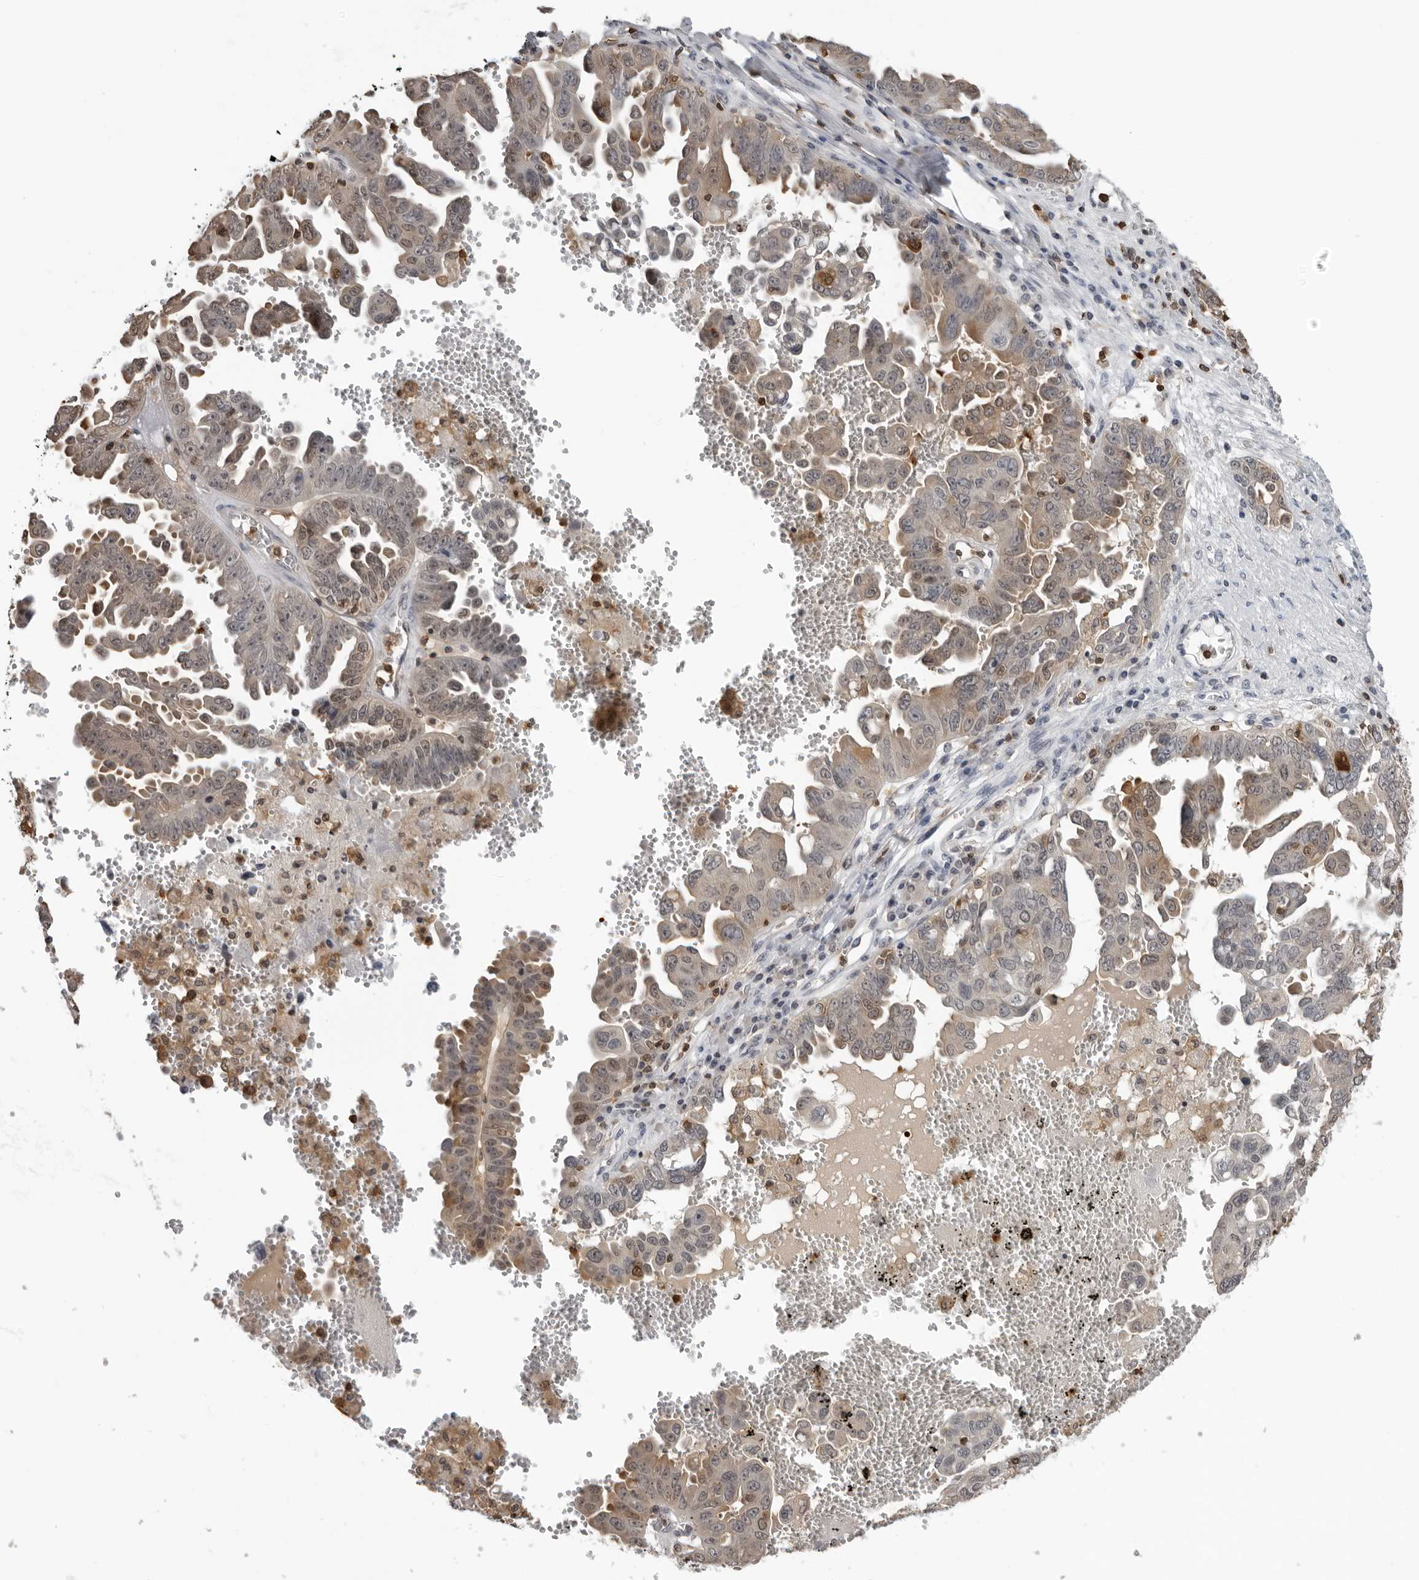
{"staining": {"intensity": "weak", "quantity": "25%-75%", "location": "cytoplasmic/membranous"}, "tissue": "ovarian cancer", "cell_type": "Tumor cells", "image_type": "cancer", "snomed": [{"axis": "morphology", "description": "Carcinoma, endometroid"}, {"axis": "topography", "description": "Ovary"}], "caption": "Immunohistochemistry (IHC) (DAB (3,3'-diaminobenzidine)) staining of ovarian cancer shows weak cytoplasmic/membranous protein positivity in about 25%-75% of tumor cells. Immunohistochemistry (IHC) stains the protein of interest in brown and the nuclei are stained blue.", "gene": "HSPH1", "patient": {"sex": "female", "age": 62}}